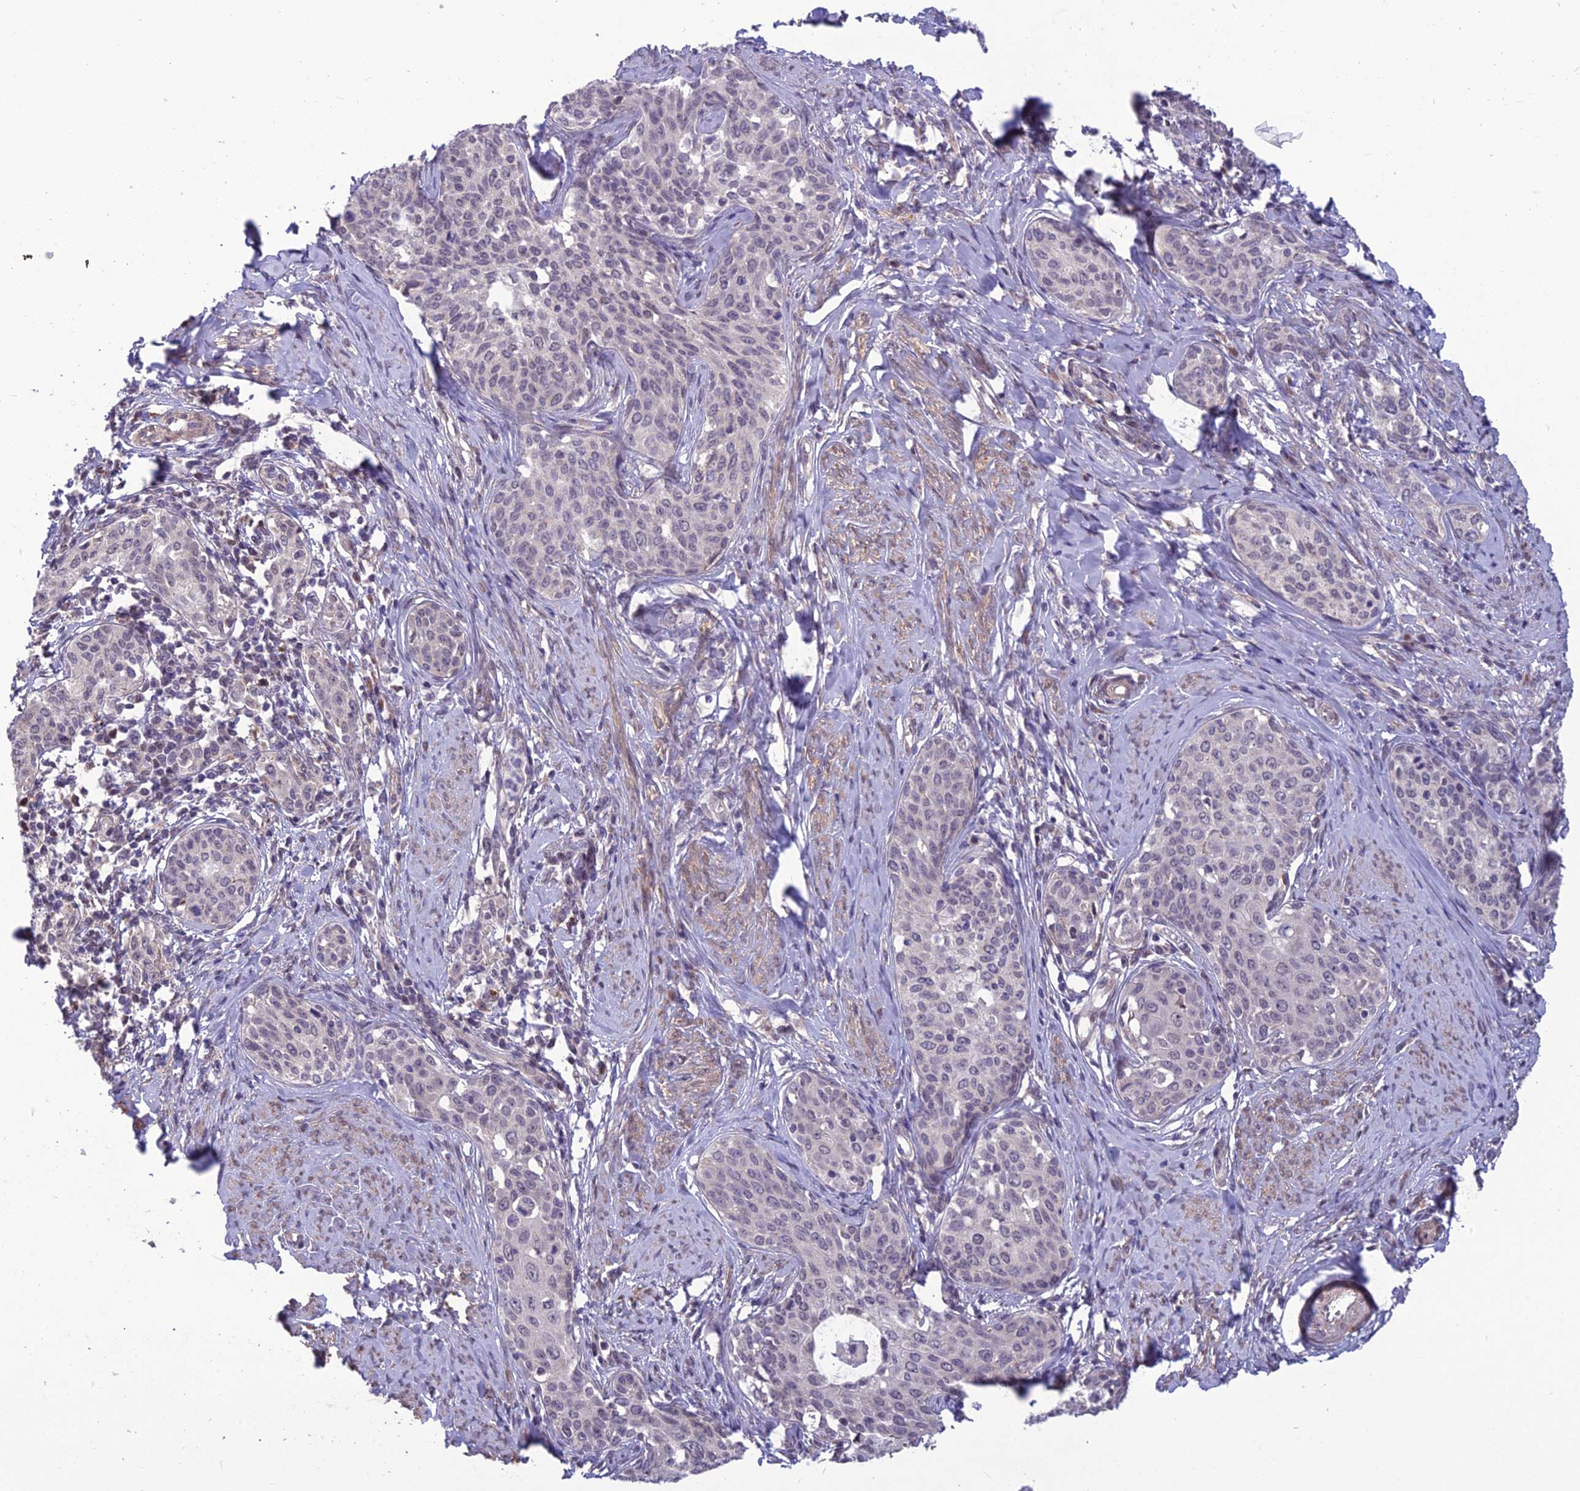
{"staining": {"intensity": "negative", "quantity": "none", "location": "none"}, "tissue": "cervical cancer", "cell_type": "Tumor cells", "image_type": "cancer", "snomed": [{"axis": "morphology", "description": "Squamous cell carcinoma, NOS"}, {"axis": "morphology", "description": "Adenocarcinoma, NOS"}, {"axis": "topography", "description": "Cervix"}], "caption": "Micrograph shows no significant protein staining in tumor cells of cervical cancer (adenocarcinoma).", "gene": "FBRS", "patient": {"sex": "female", "age": 52}}